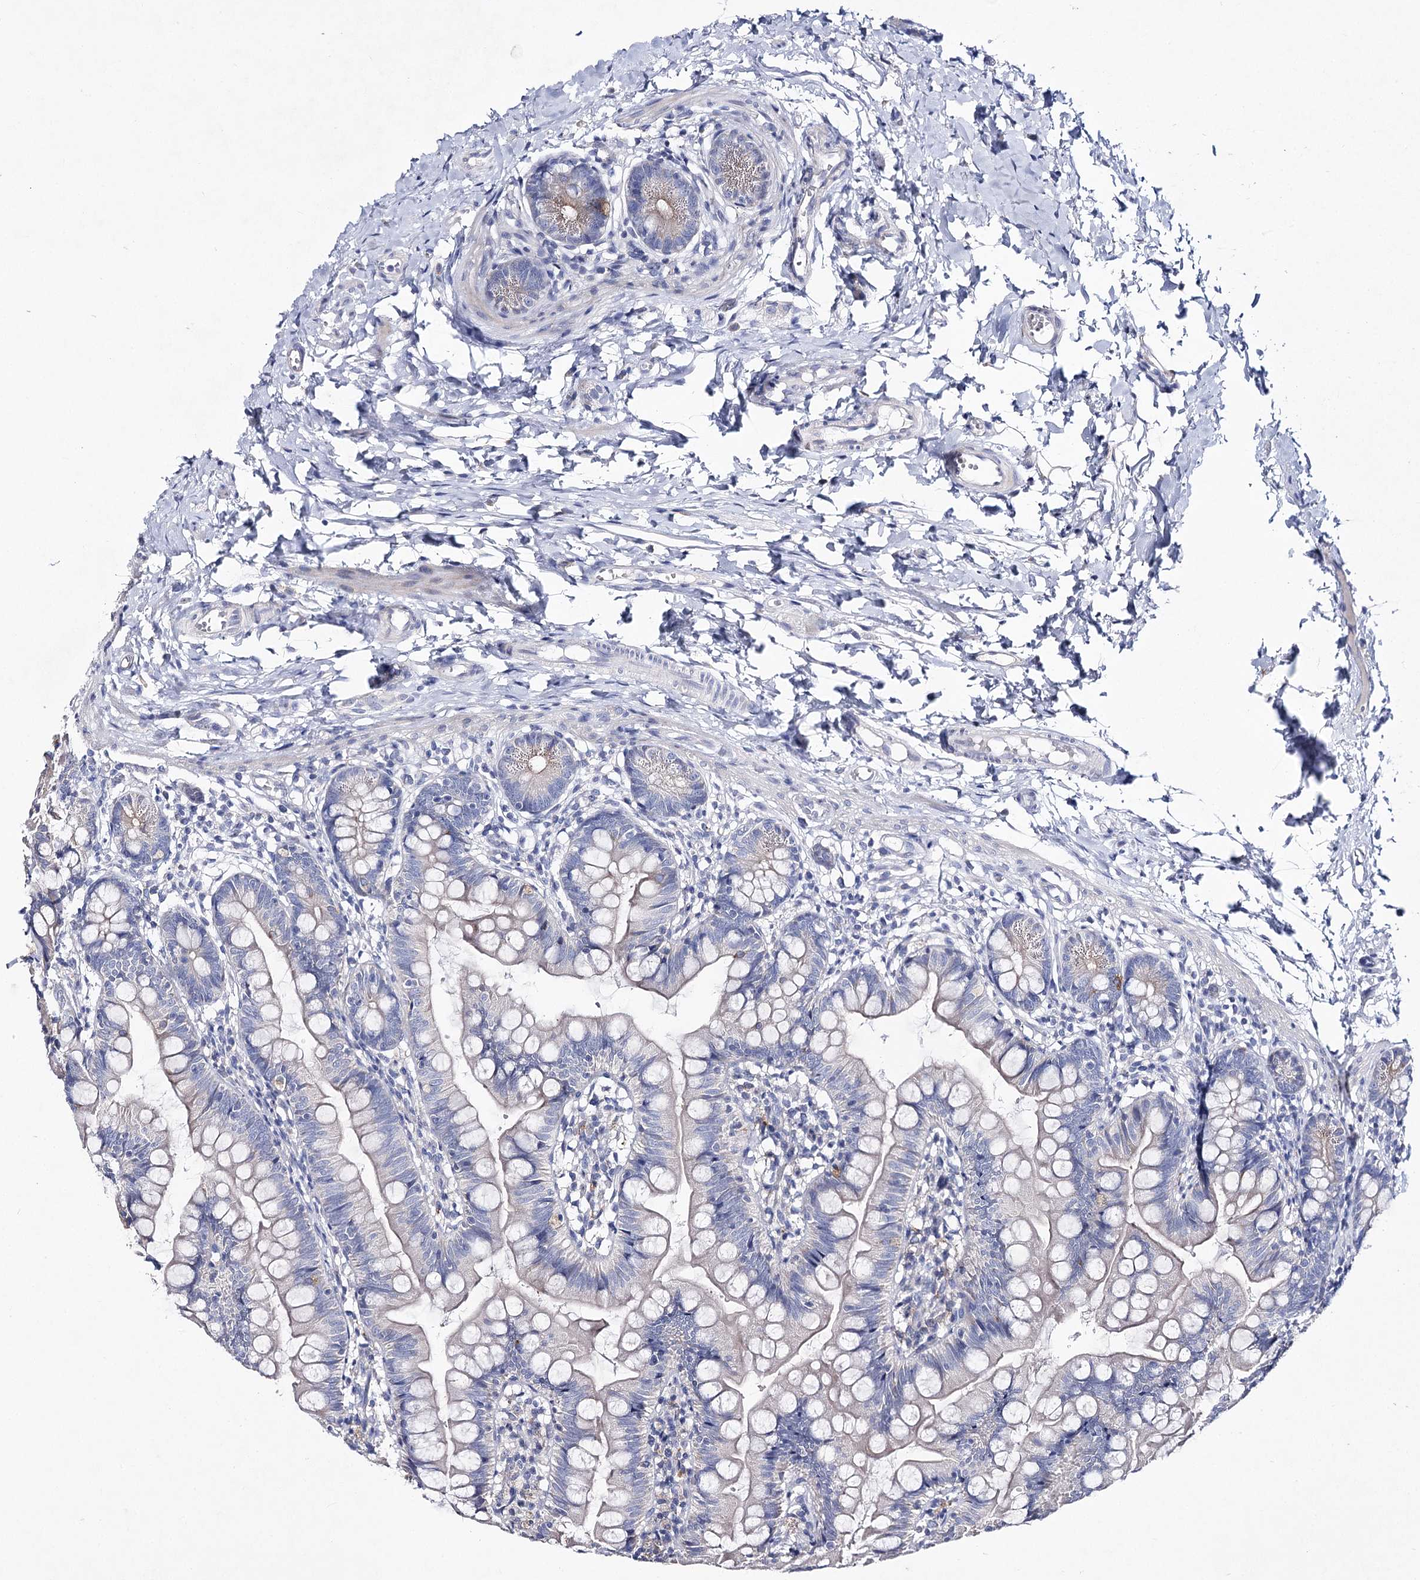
{"staining": {"intensity": "negative", "quantity": "none", "location": "none"}, "tissue": "small intestine", "cell_type": "Glandular cells", "image_type": "normal", "snomed": [{"axis": "morphology", "description": "Normal tissue, NOS"}, {"axis": "topography", "description": "Small intestine"}], "caption": "An image of human small intestine is negative for staining in glandular cells. Brightfield microscopy of immunohistochemistry (IHC) stained with DAB (brown) and hematoxylin (blue), captured at high magnification.", "gene": "LRRC14B", "patient": {"sex": "male", "age": 7}}